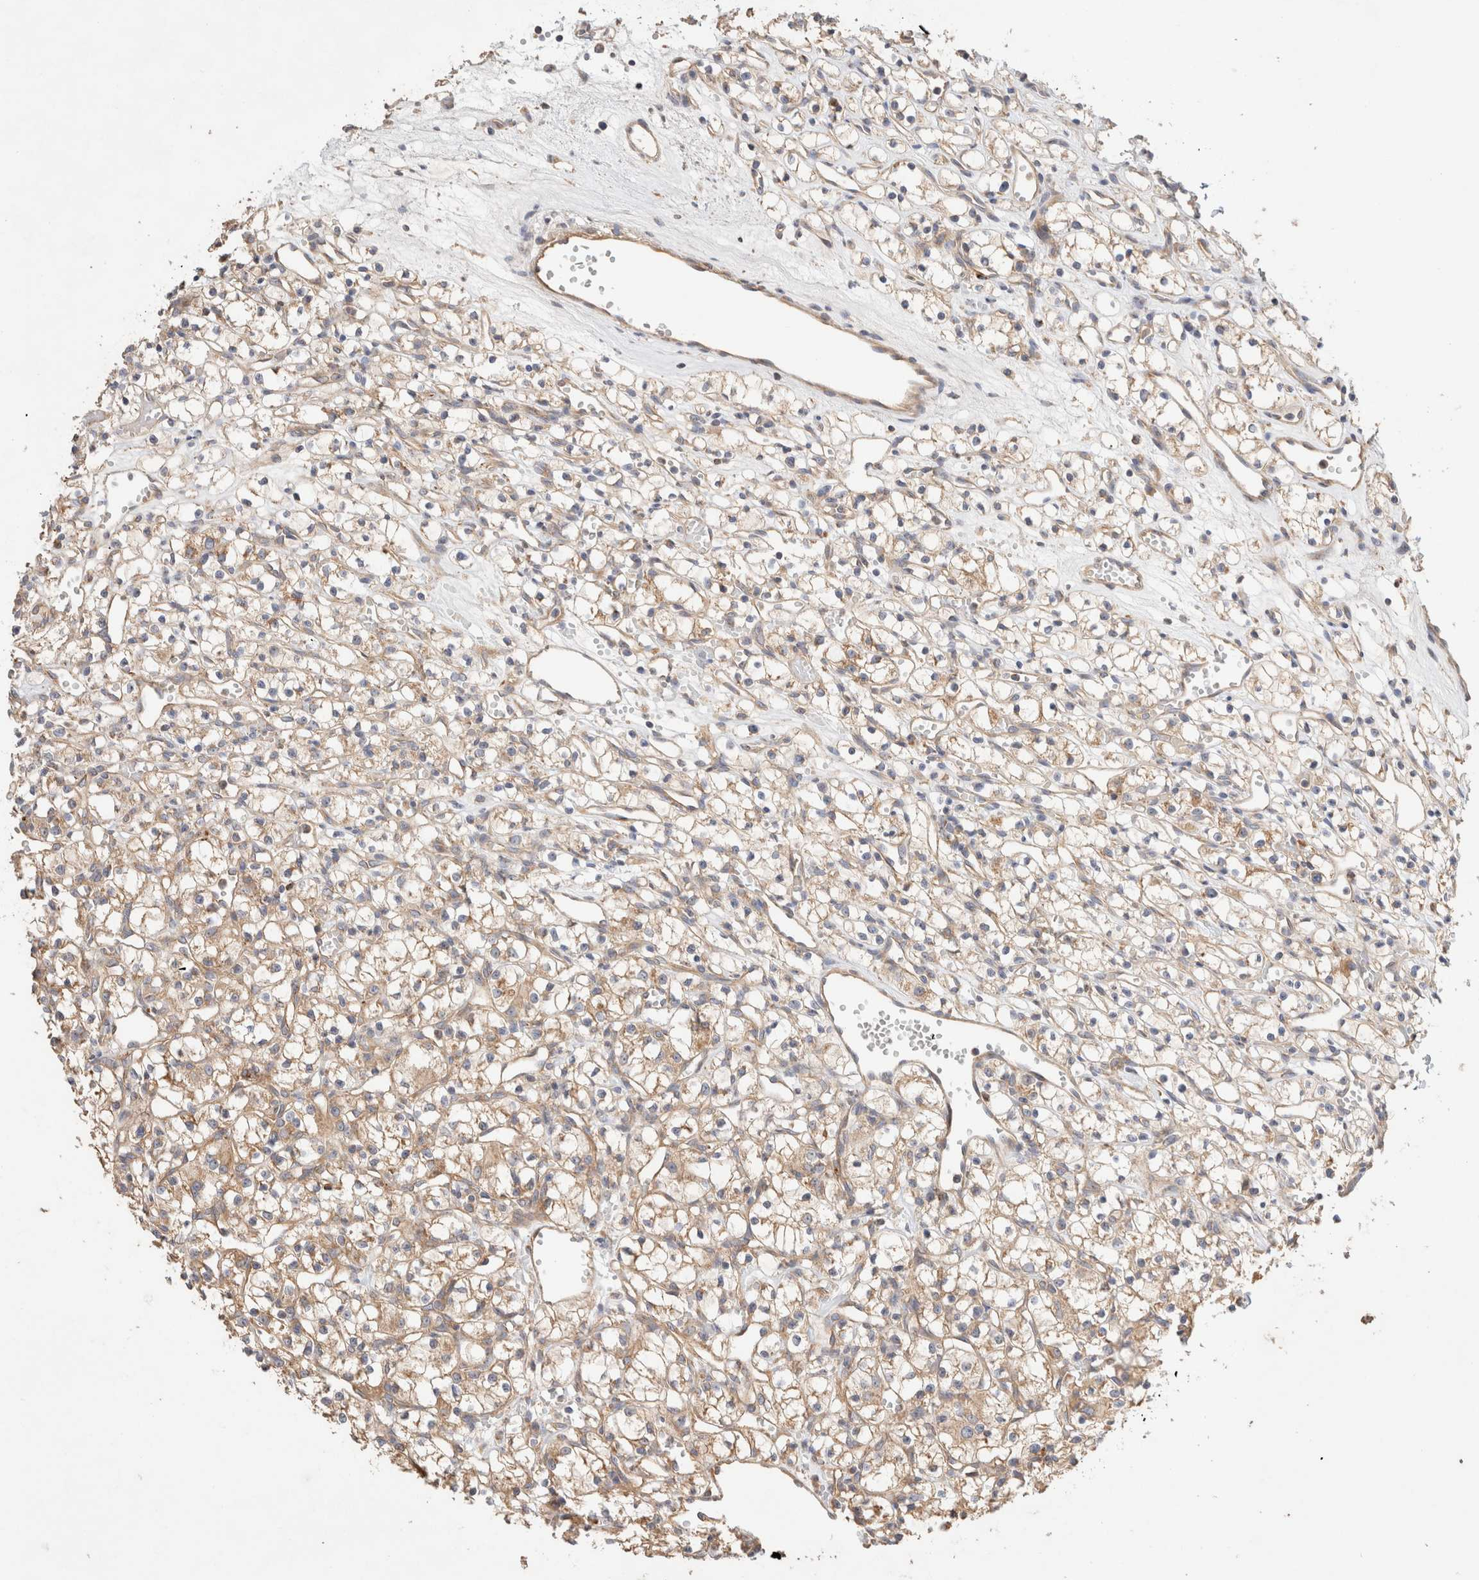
{"staining": {"intensity": "moderate", "quantity": ">75%", "location": "cytoplasmic/membranous"}, "tissue": "renal cancer", "cell_type": "Tumor cells", "image_type": "cancer", "snomed": [{"axis": "morphology", "description": "Adenocarcinoma, NOS"}, {"axis": "topography", "description": "Kidney"}], "caption": "A medium amount of moderate cytoplasmic/membranous staining is identified in about >75% of tumor cells in renal cancer tissue. (Stains: DAB in brown, nuclei in blue, Microscopy: brightfield microscopy at high magnification).", "gene": "B3GNTL1", "patient": {"sex": "female", "age": 59}}